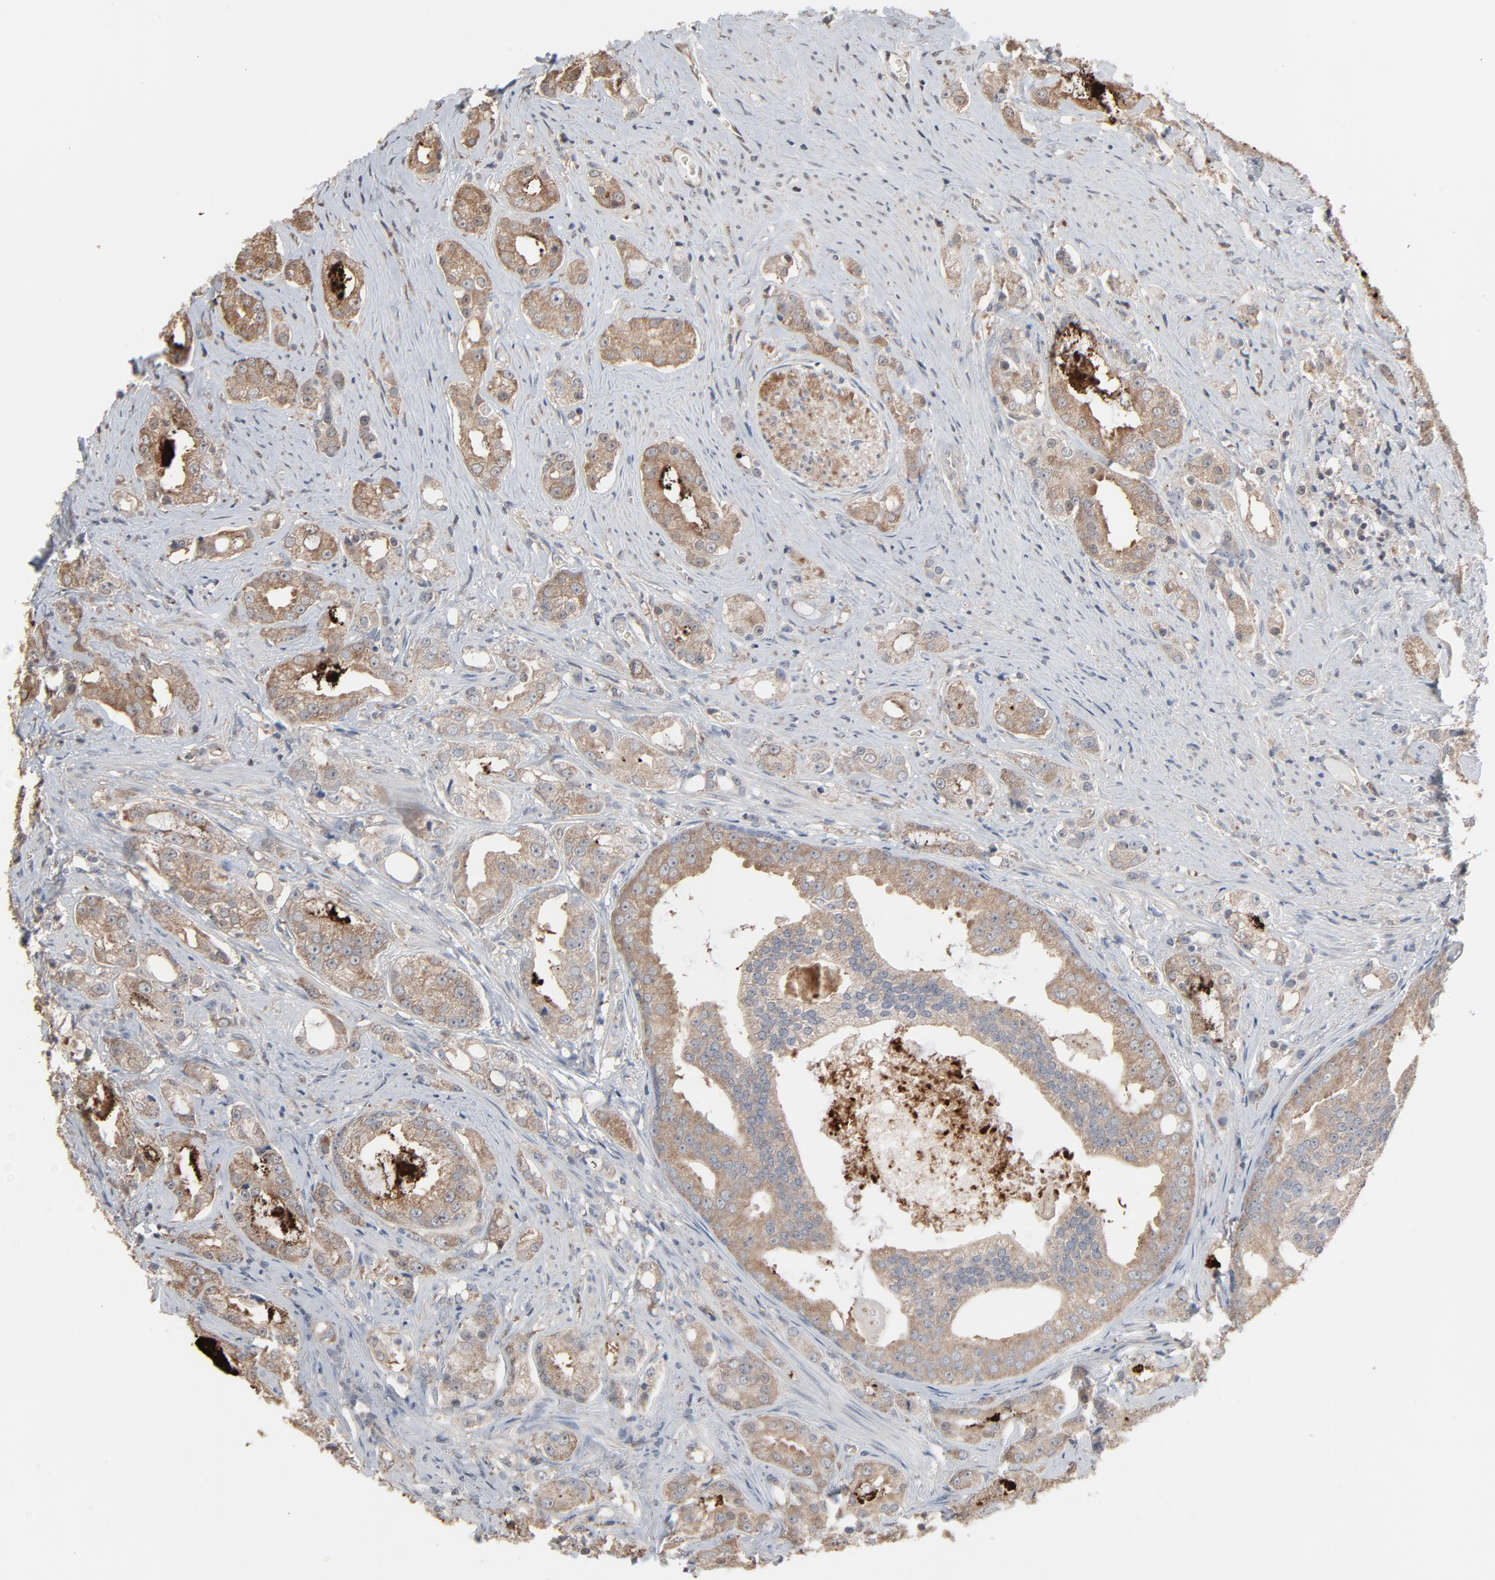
{"staining": {"intensity": "weak", "quantity": ">75%", "location": "cytoplasmic/membranous"}, "tissue": "prostate cancer", "cell_type": "Tumor cells", "image_type": "cancer", "snomed": [{"axis": "morphology", "description": "Adenocarcinoma, High grade"}, {"axis": "topography", "description": "Prostate"}], "caption": "Immunohistochemistry (IHC) staining of prostate cancer, which demonstrates low levels of weak cytoplasmic/membranous expression in approximately >75% of tumor cells indicating weak cytoplasmic/membranous protein expression. The staining was performed using DAB (brown) for protein detection and nuclei were counterstained in hematoxylin (blue).", "gene": "CCT5", "patient": {"sex": "male", "age": 68}}